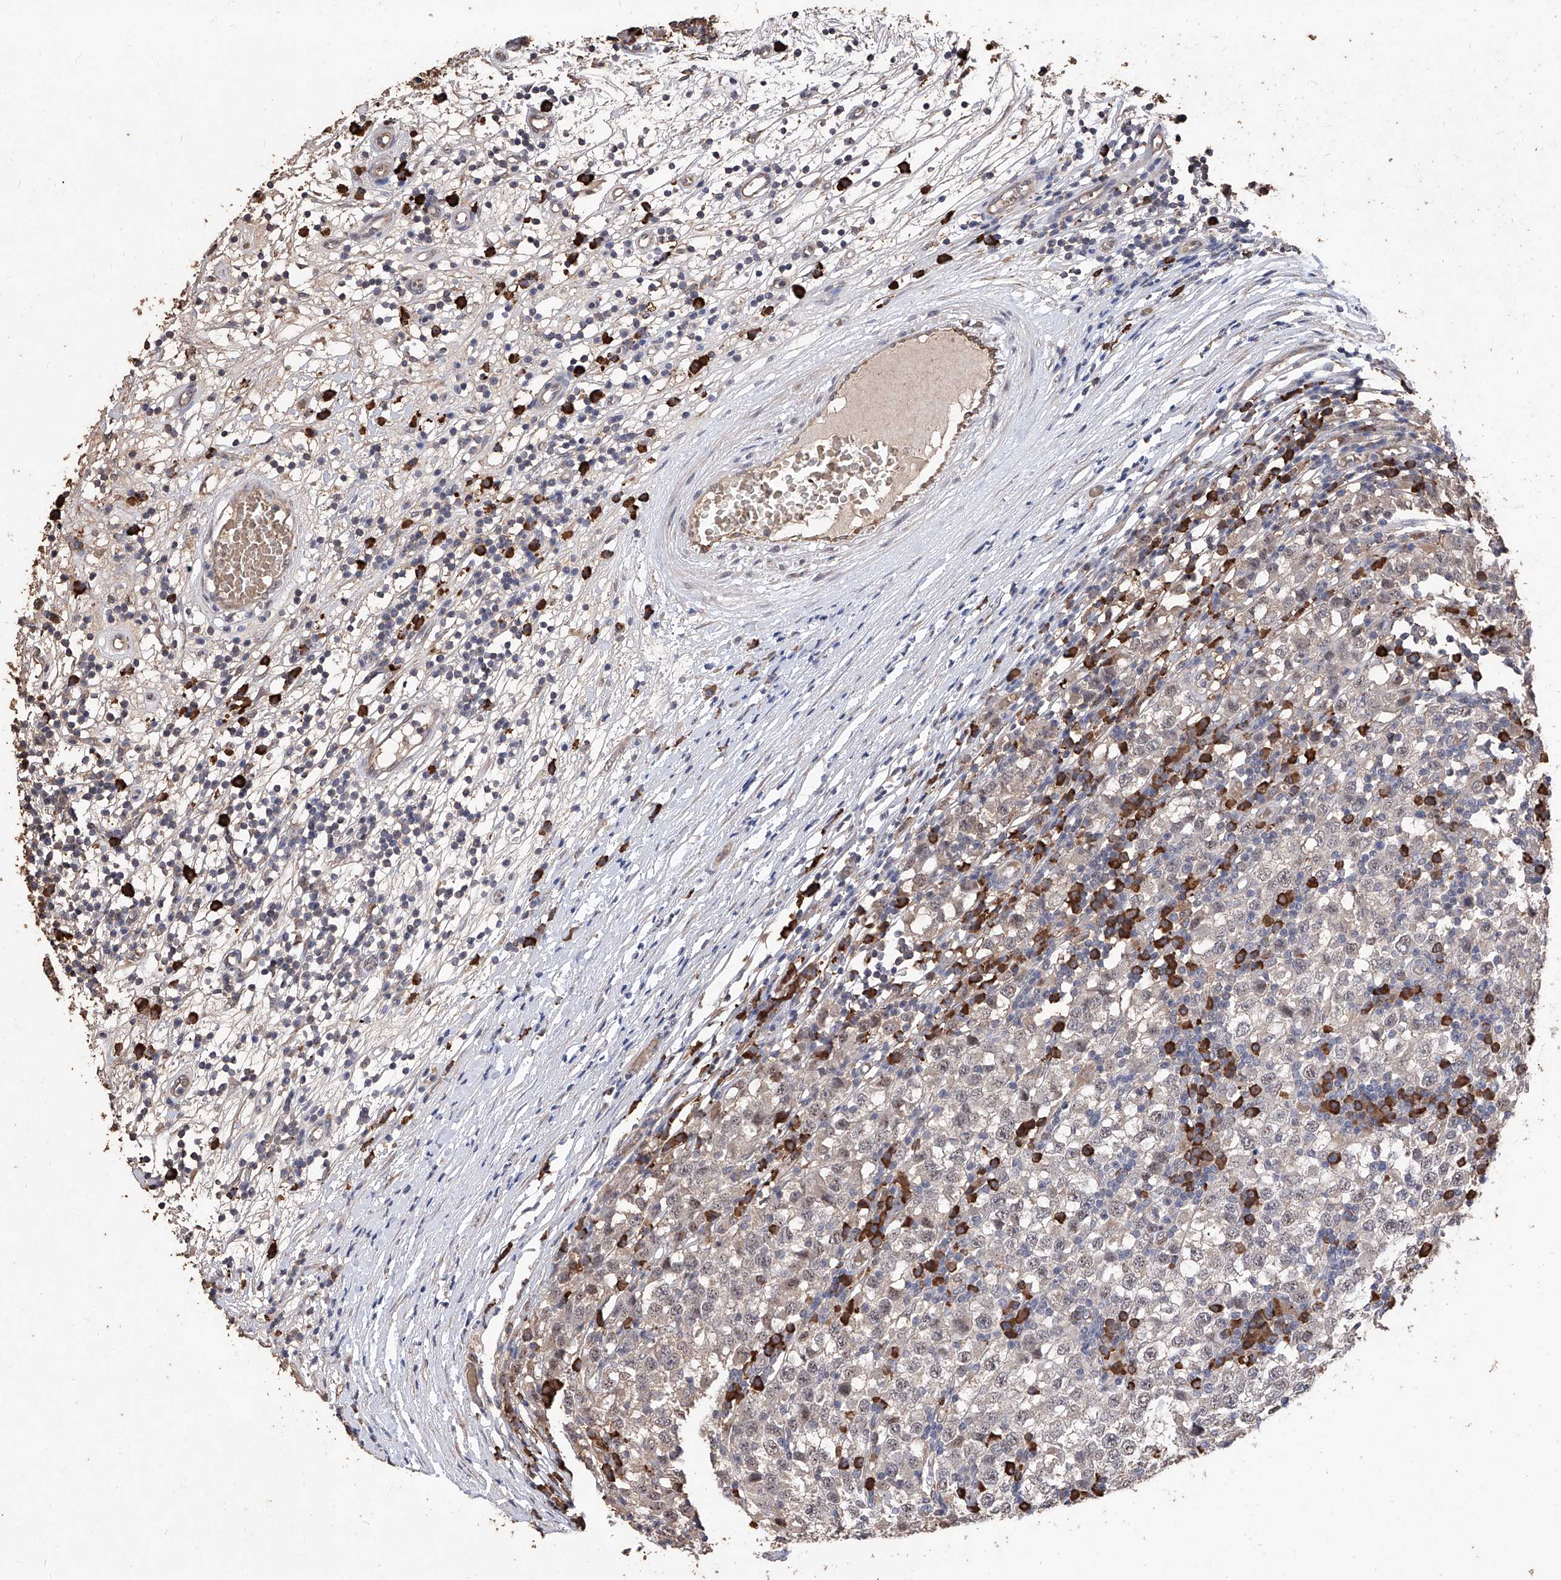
{"staining": {"intensity": "weak", "quantity": "25%-75%", "location": "cytoplasmic/membranous,nuclear"}, "tissue": "testis cancer", "cell_type": "Tumor cells", "image_type": "cancer", "snomed": [{"axis": "morphology", "description": "Seminoma, NOS"}, {"axis": "topography", "description": "Testis"}], "caption": "A brown stain labels weak cytoplasmic/membranous and nuclear staining of a protein in human testis seminoma tumor cells.", "gene": "EML1", "patient": {"sex": "male", "age": 65}}